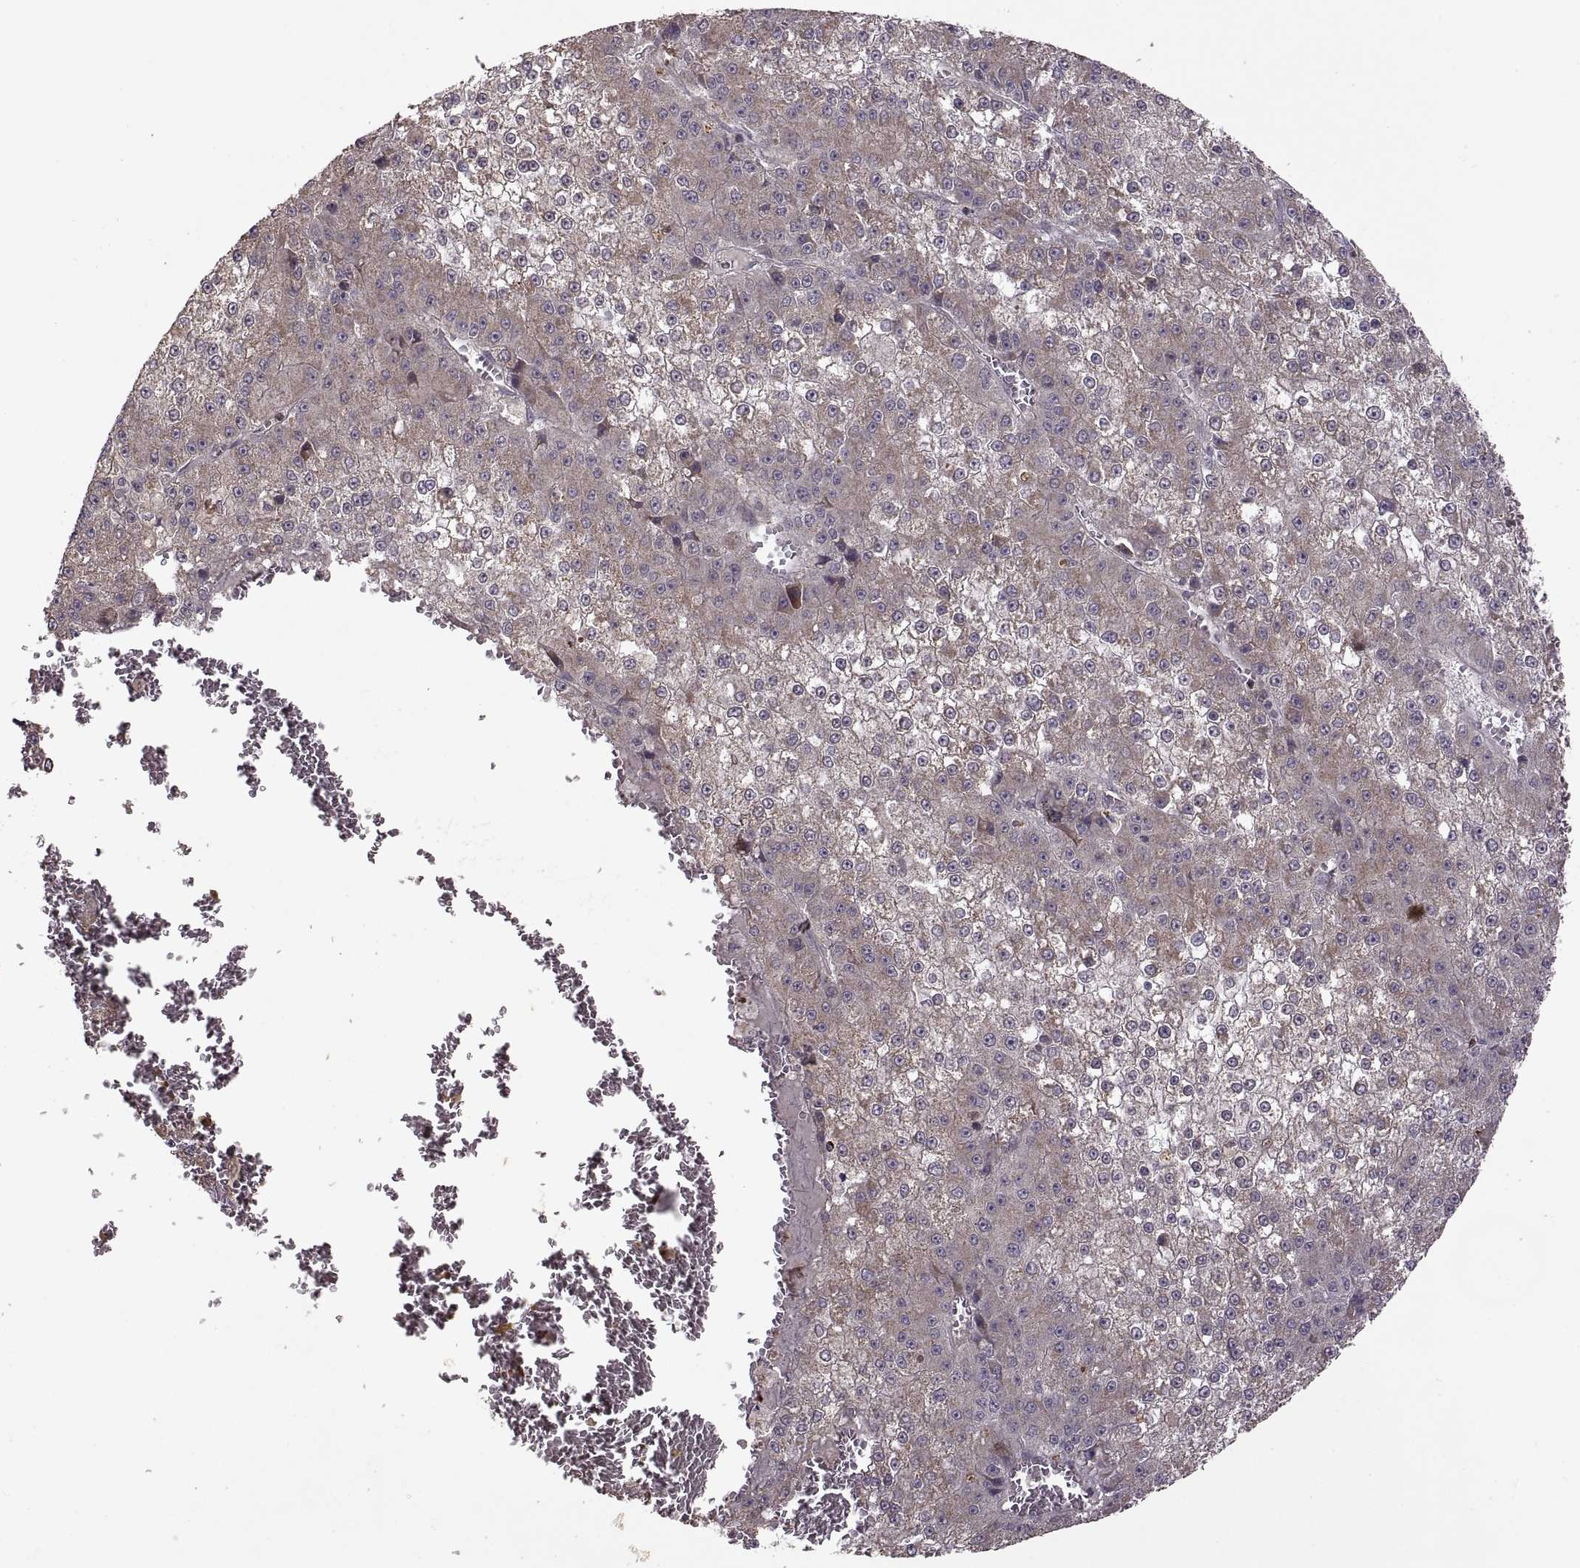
{"staining": {"intensity": "weak", "quantity": "25%-75%", "location": "cytoplasmic/membranous"}, "tissue": "liver cancer", "cell_type": "Tumor cells", "image_type": "cancer", "snomed": [{"axis": "morphology", "description": "Carcinoma, Hepatocellular, NOS"}, {"axis": "topography", "description": "Liver"}], "caption": "The photomicrograph demonstrates a brown stain indicating the presence of a protein in the cytoplasmic/membranous of tumor cells in liver cancer (hepatocellular carcinoma). (Stains: DAB in brown, nuclei in blue, Microscopy: brightfield microscopy at high magnification).", "gene": "PIERCE1", "patient": {"sex": "female", "age": 73}}